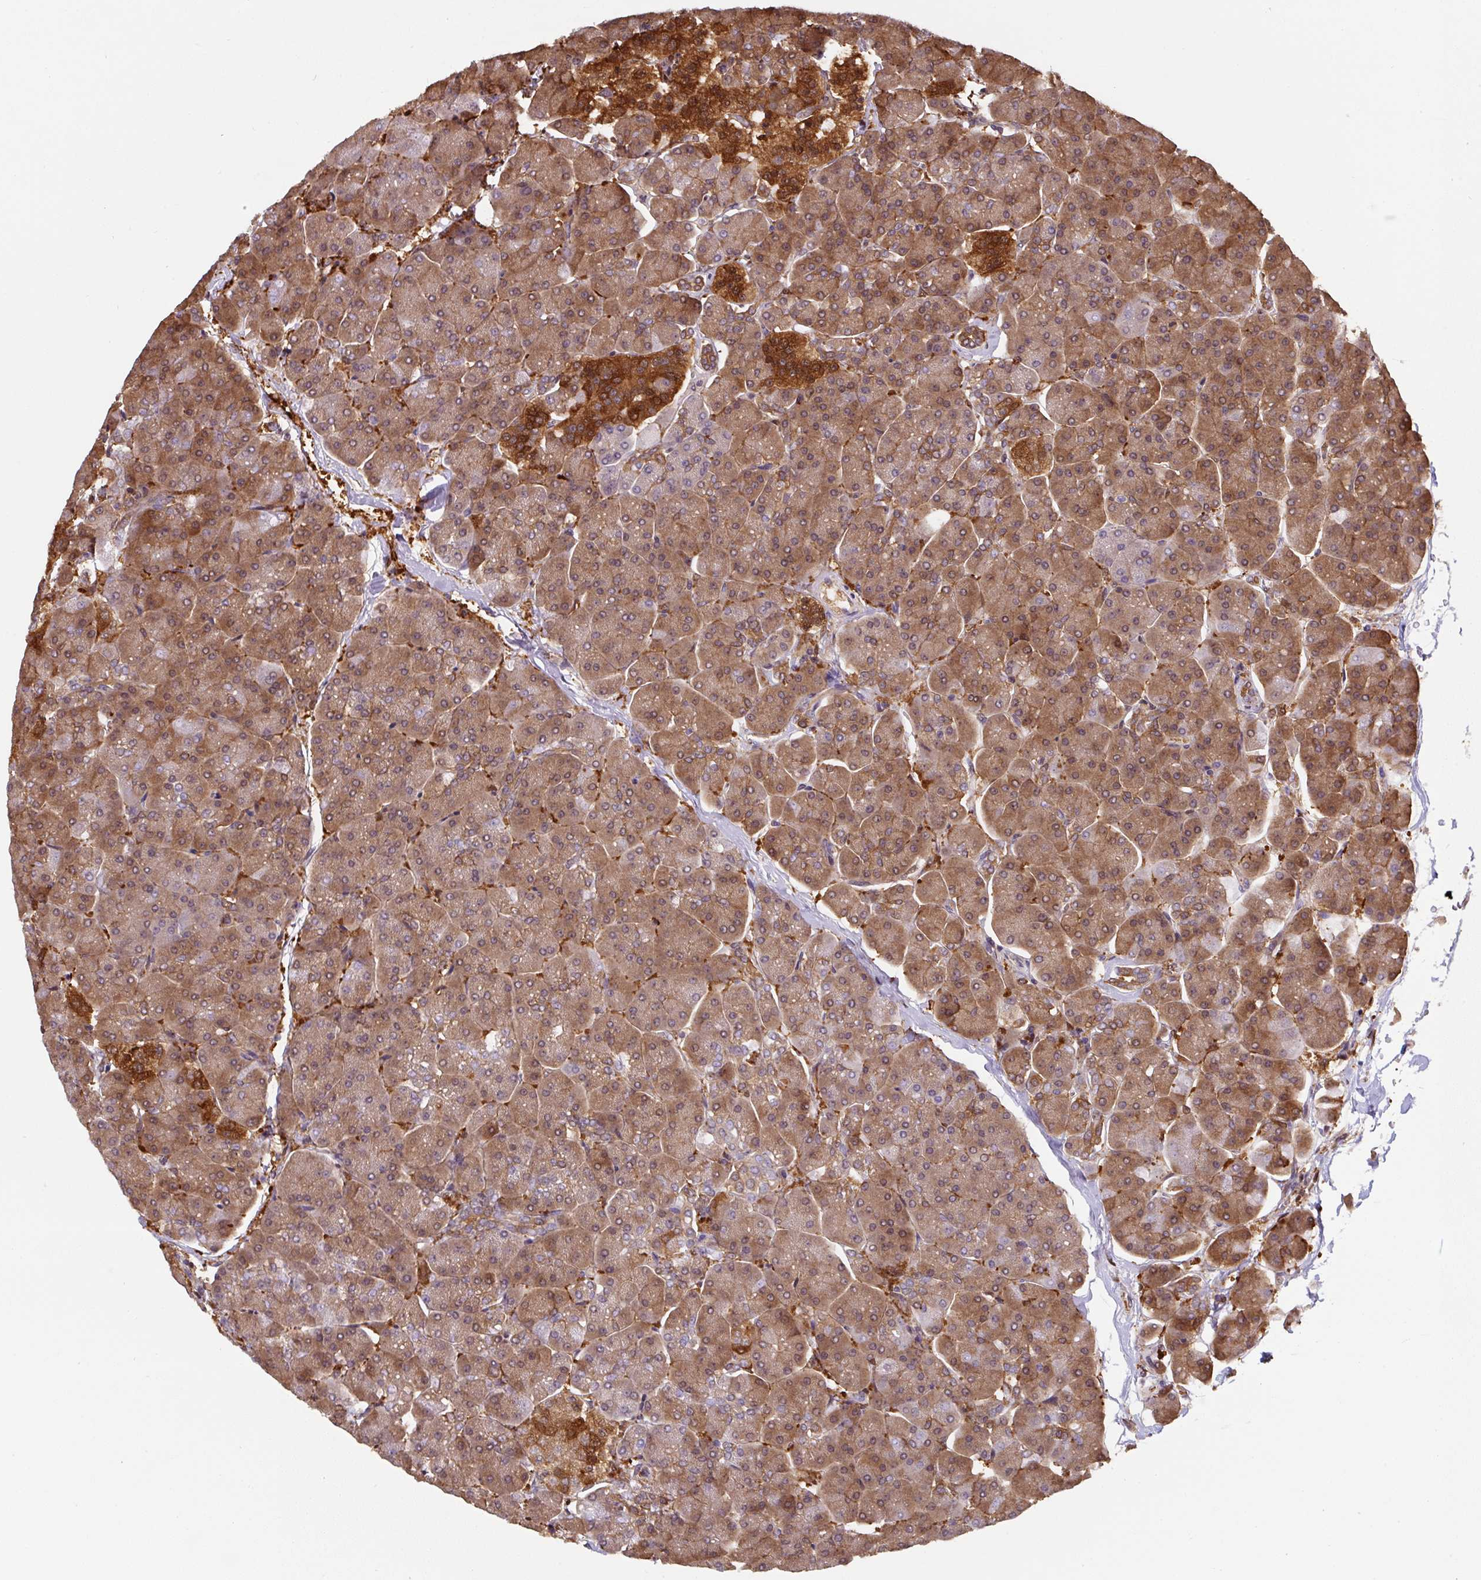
{"staining": {"intensity": "moderate", "quantity": ">75%", "location": "cytoplasmic/membranous"}, "tissue": "pancreas", "cell_type": "Exocrine glandular cells", "image_type": "normal", "snomed": [{"axis": "morphology", "description": "Normal tissue, NOS"}, {"axis": "topography", "description": "Pancreas"}, {"axis": "topography", "description": "Peripheral nerve tissue"}], "caption": "Immunohistochemical staining of normal human pancreas demonstrates medium levels of moderate cytoplasmic/membranous positivity in approximately >75% of exocrine glandular cells.", "gene": "ST13", "patient": {"sex": "male", "age": 54}}